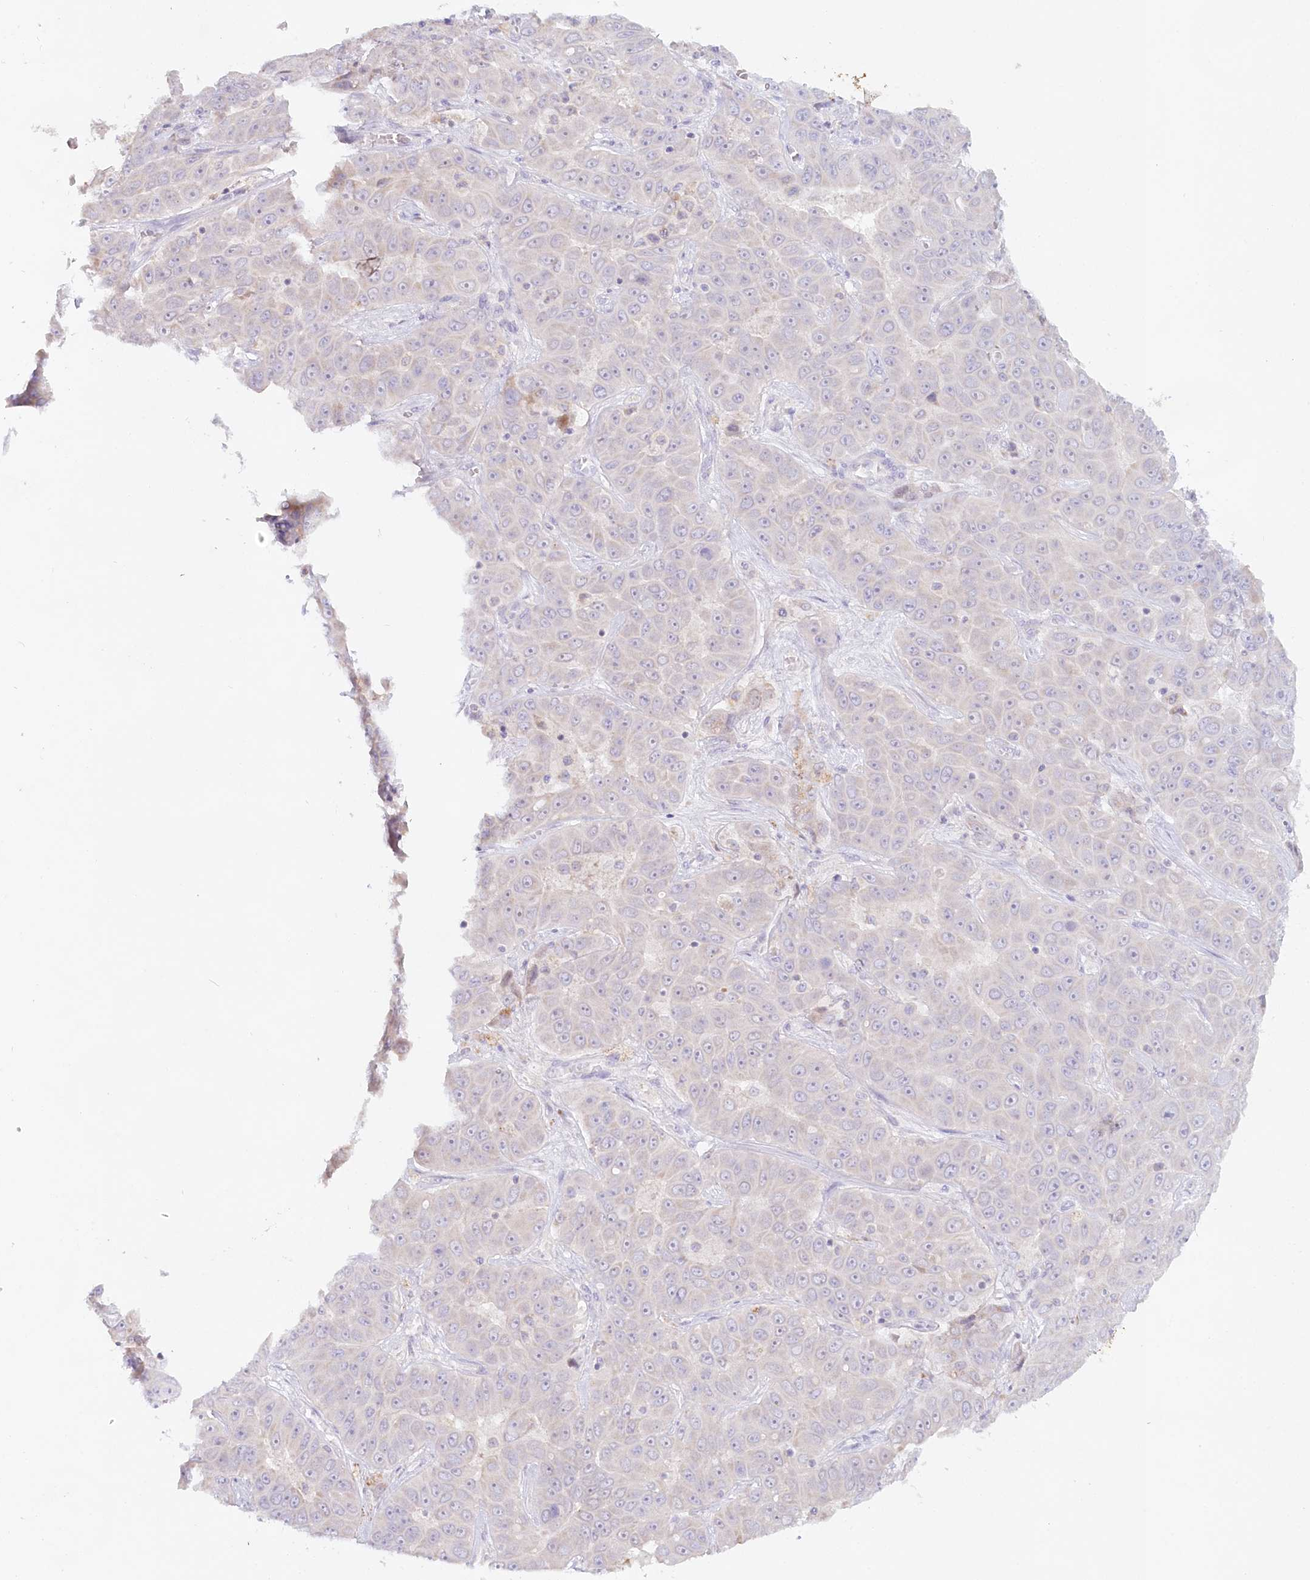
{"staining": {"intensity": "negative", "quantity": "none", "location": "none"}, "tissue": "liver cancer", "cell_type": "Tumor cells", "image_type": "cancer", "snomed": [{"axis": "morphology", "description": "Cholangiocarcinoma"}, {"axis": "topography", "description": "Liver"}], "caption": "Human cholangiocarcinoma (liver) stained for a protein using immunohistochemistry reveals no staining in tumor cells.", "gene": "PSAPL1", "patient": {"sex": "female", "age": 52}}